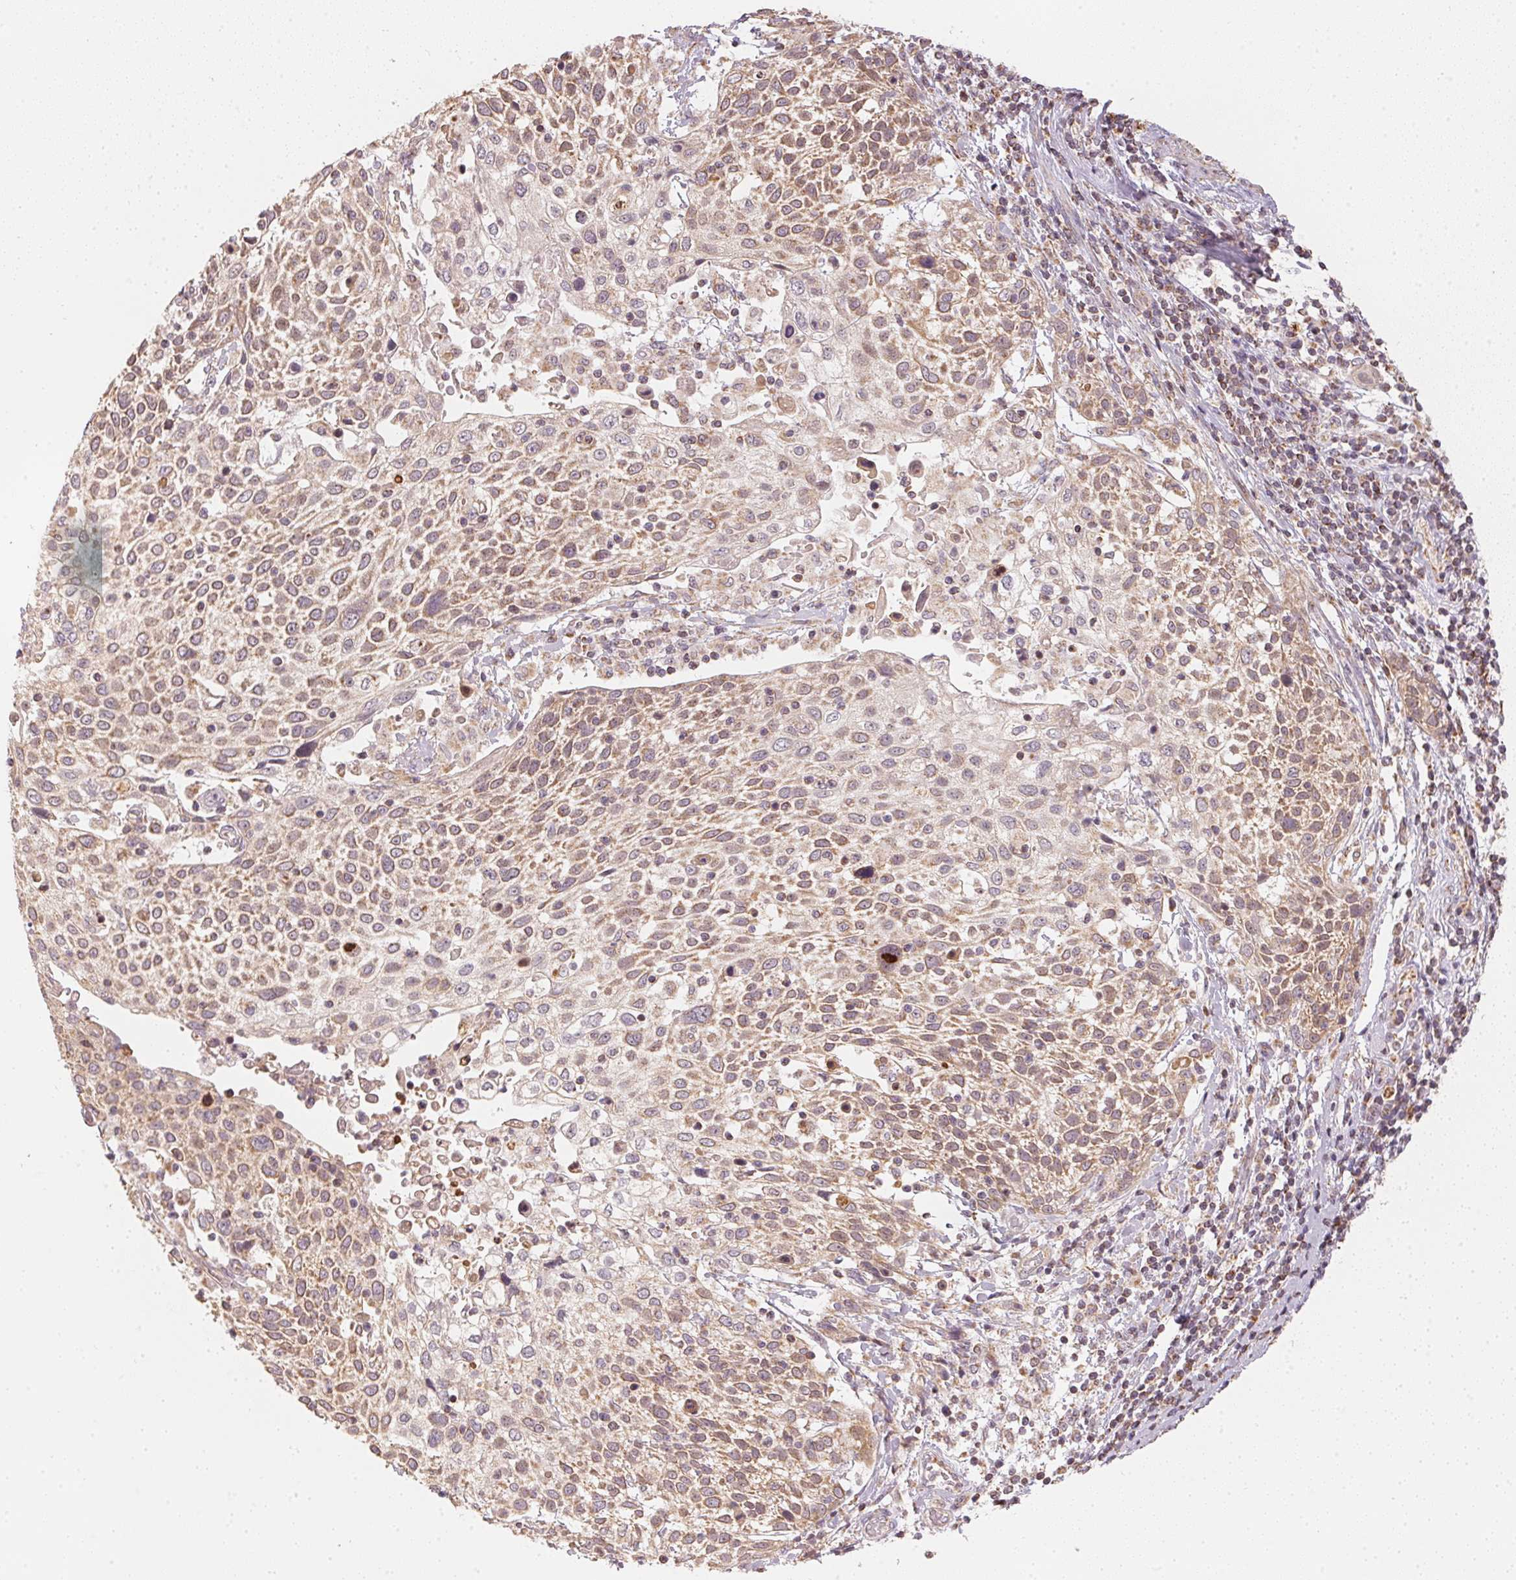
{"staining": {"intensity": "moderate", "quantity": ">75%", "location": "cytoplasmic/membranous"}, "tissue": "cervical cancer", "cell_type": "Tumor cells", "image_type": "cancer", "snomed": [{"axis": "morphology", "description": "Squamous cell carcinoma, NOS"}, {"axis": "topography", "description": "Cervix"}], "caption": "This image reveals immunohistochemistry (IHC) staining of human cervical cancer, with medium moderate cytoplasmic/membranous positivity in about >75% of tumor cells.", "gene": "MATCAP1", "patient": {"sex": "female", "age": 61}}